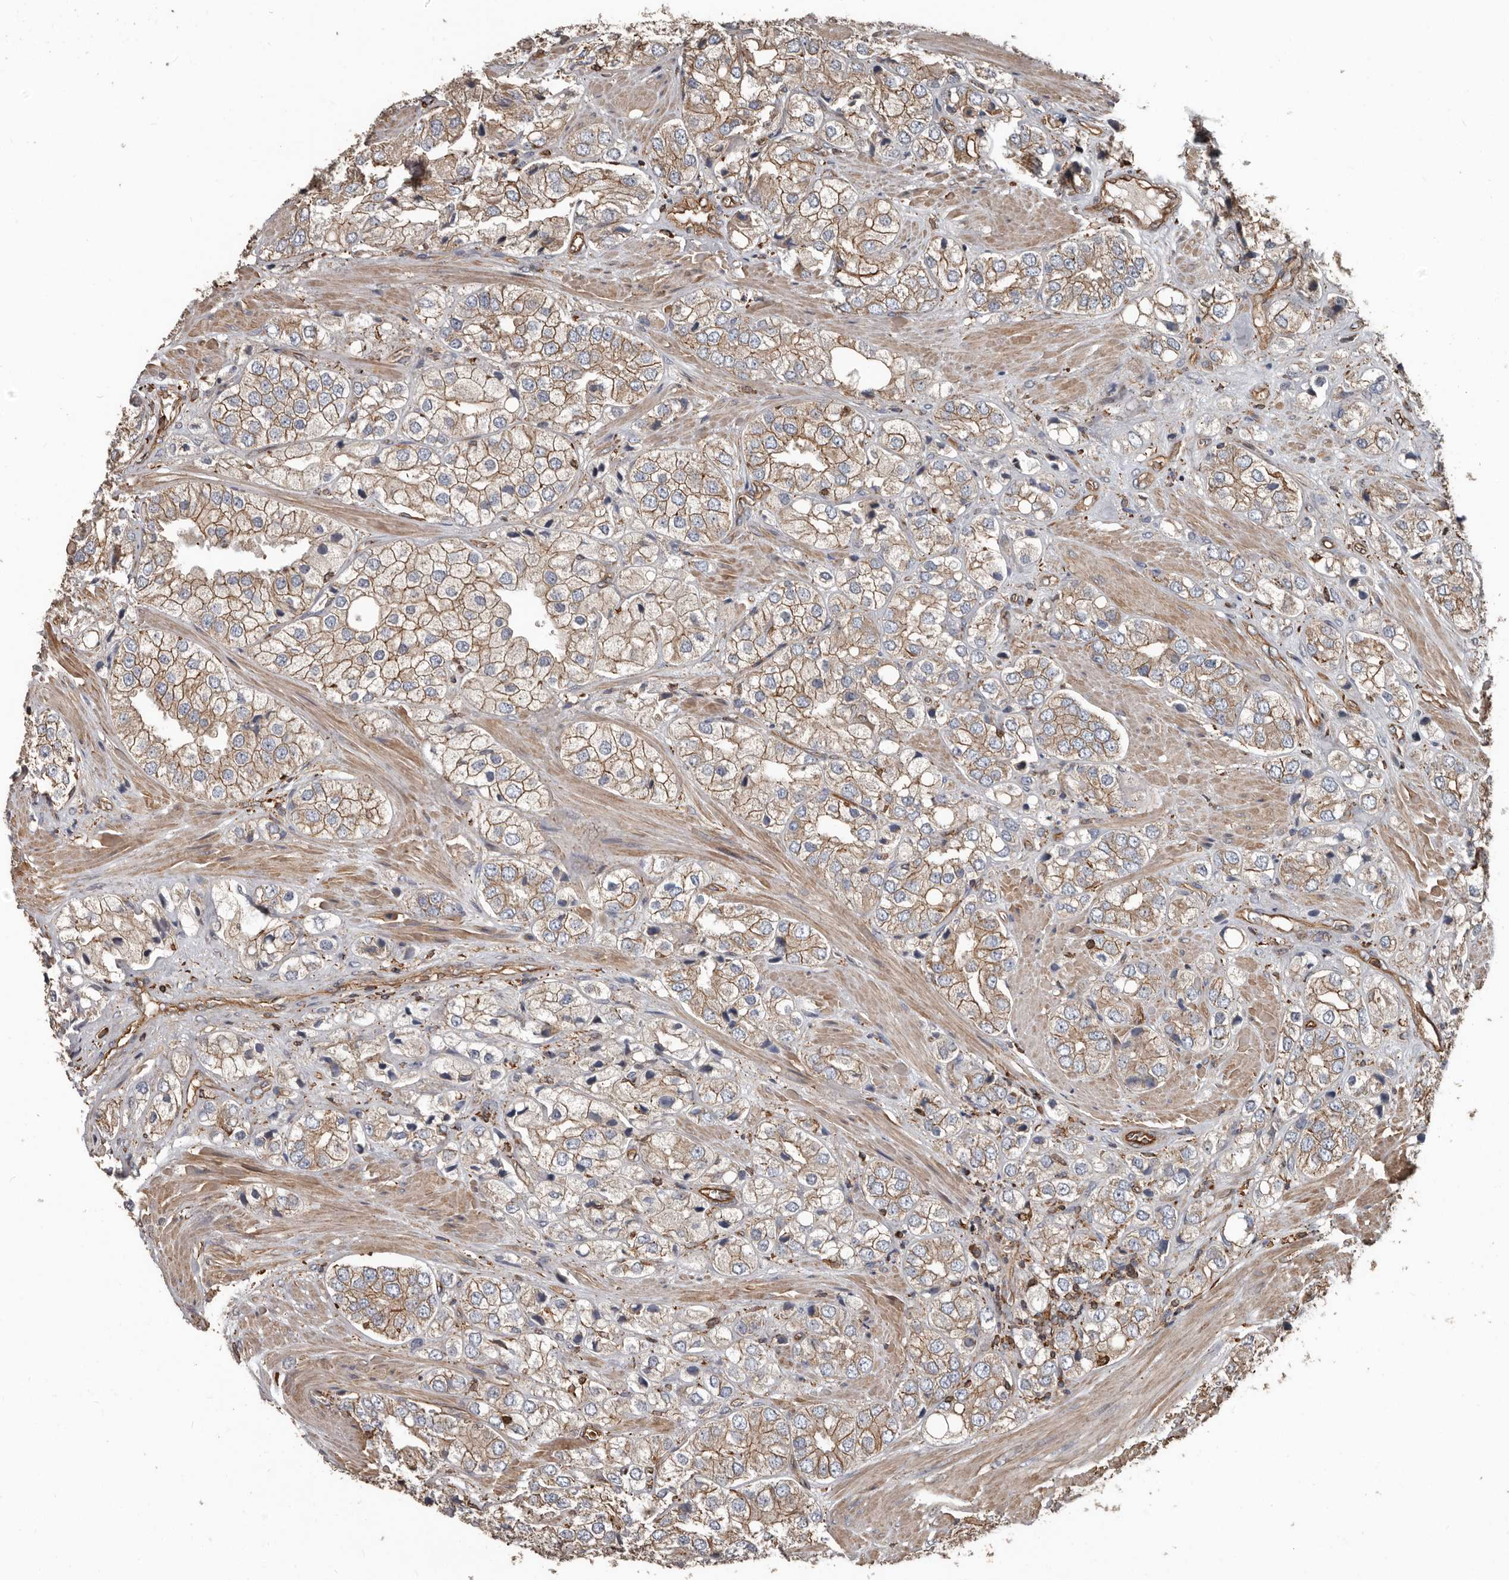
{"staining": {"intensity": "moderate", "quantity": ">75%", "location": "cytoplasmic/membranous"}, "tissue": "prostate cancer", "cell_type": "Tumor cells", "image_type": "cancer", "snomed": [{"axis": "morphology", "description": "Adenocarcinoma, High grade"}, {"axis": "topography", "description": "Prostate"}], "caption": "IHC histopathology image of high-grade adenocarcinoma (prostate) stained for a protein (brown), which reveals medium levels of moderate cytoplasmic/membranous staining in about >75% of tumor cells.", "gene": "DENND6B", "patient": {"sex": "male", "age": 50}}